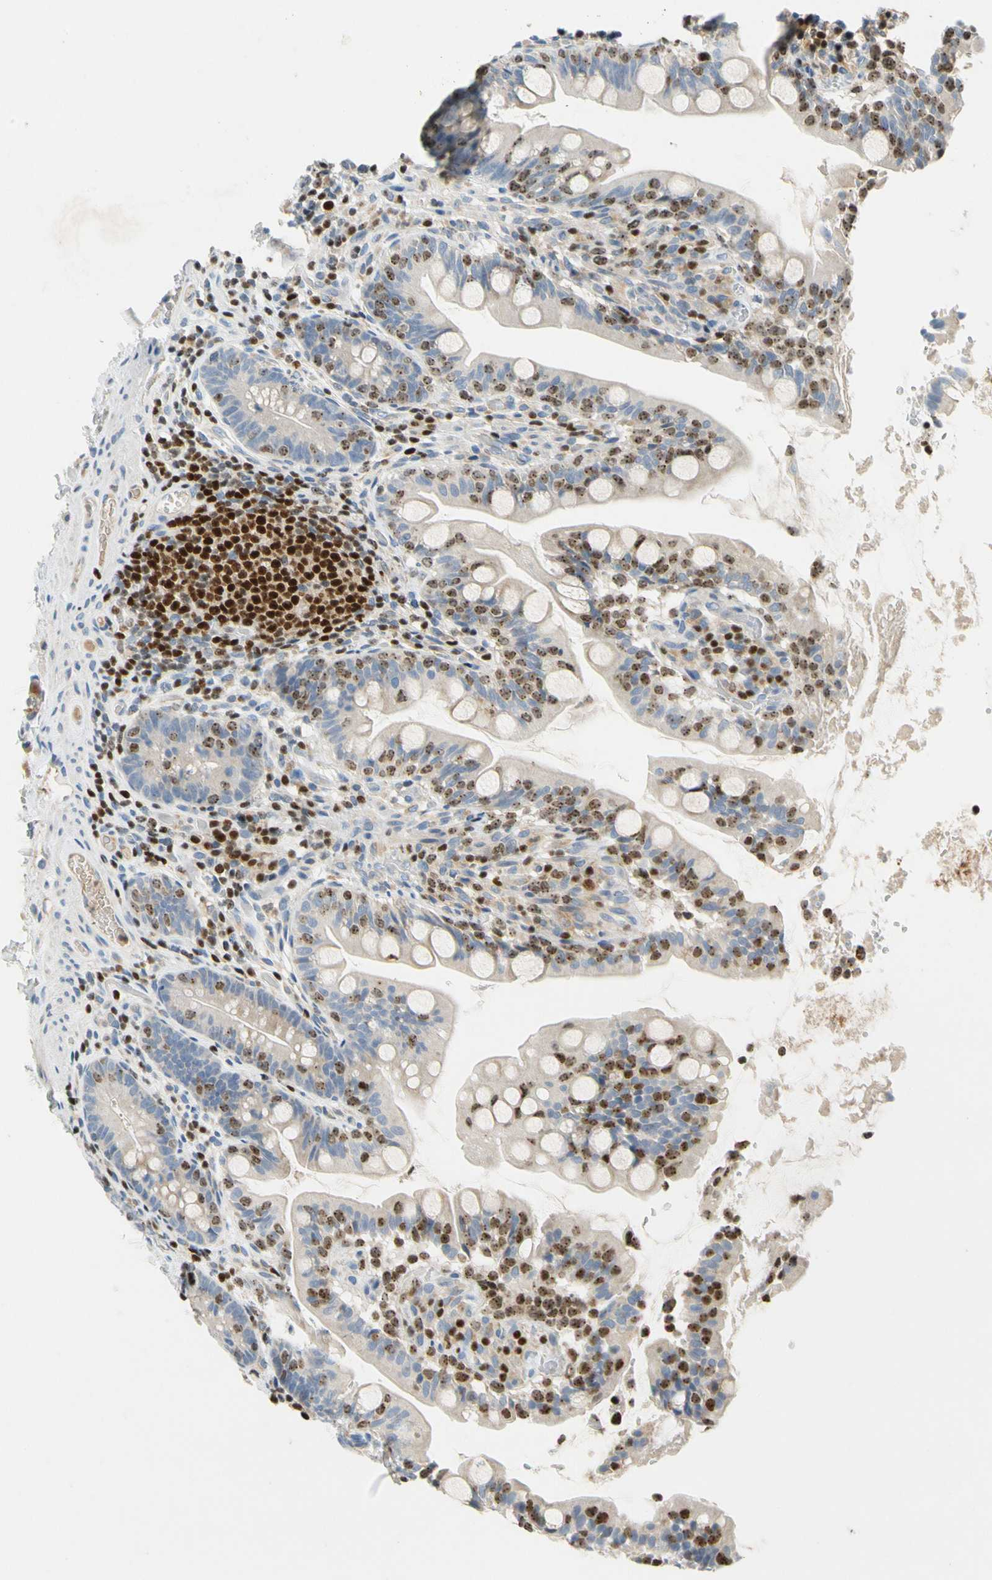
{"staining": {"intensity": "negative", "quantity": "none", "location": "none"}, "tissue": "small intestine", "cell_type": "Glandular cells", "image_type": "normal", "snomed": [{"axis": "morphology", "description": "Normal tissue, NOS"}, {"axis": "topography", "description": "Small intestine"}], "caption": "Immunohistochemistry image of unremarkable small intestine: small intestine stained with DAB shows no significant protein staining in glandular cells.", "gene": "SP140", "patient": {"sex": "female", "age": 56}}